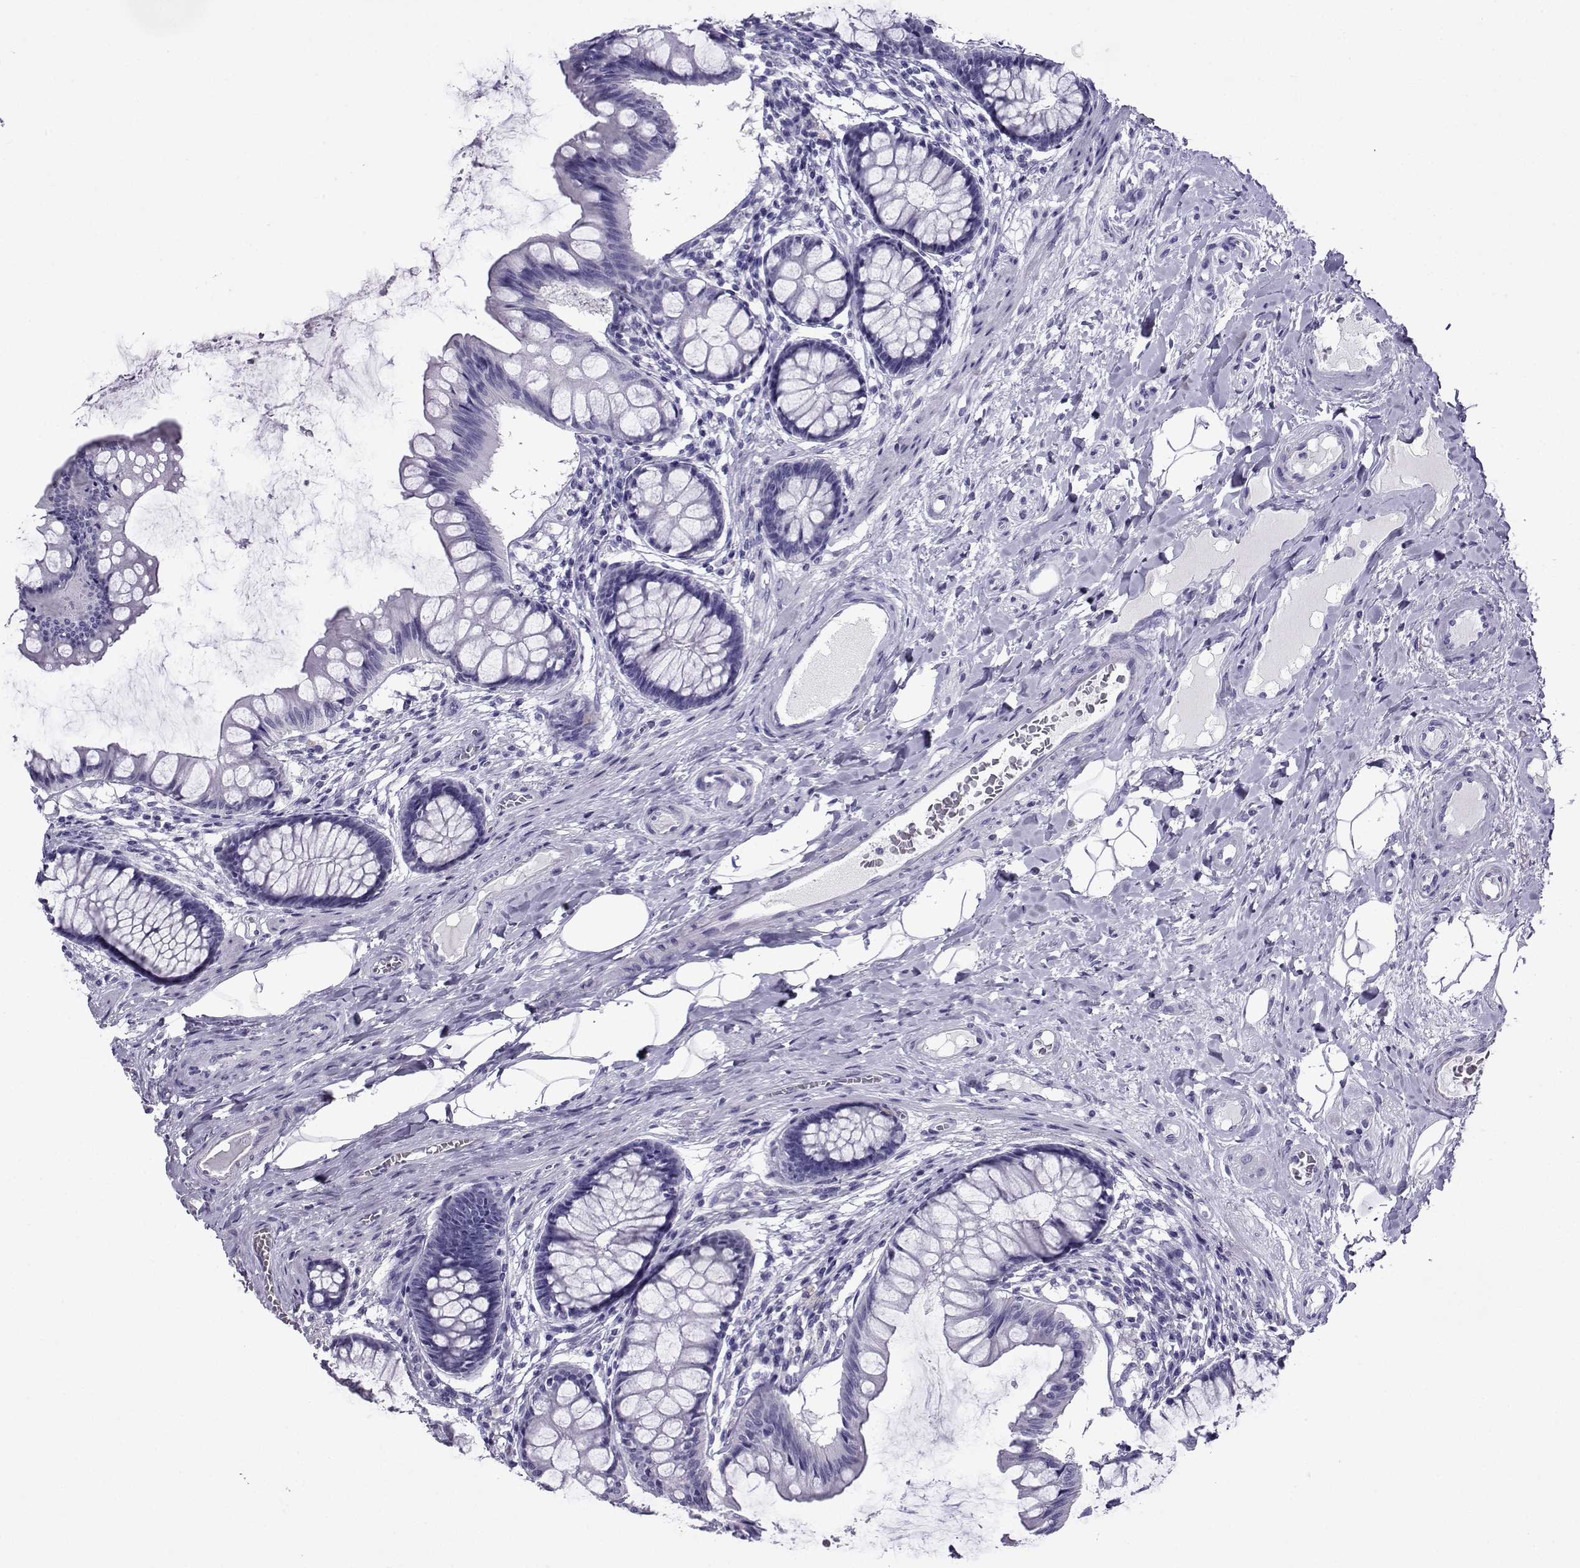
{"staining": {"intensity": "negative", "quantity": "none", "location": "none"}, "tissue": "colon", "cell_type": "Endothelial cells", "image_type": "normal", "snomed": [{"axis": "morphology", "description": "Normal tissue, NOS"}, {"axis": "topography", "description": "Colon"}], "caption": "Endothelial cells are negative for protein expression in normal human colon. Brightfield microscopy of immunohistochemistry (IHC) stained with DAB (3,3'-diaminobenzidine) (brown) and hematoxylin (blue), captured at high magnification.", "gene": "CRYBB1", "patient": {"sex": "female", "age": 65}}